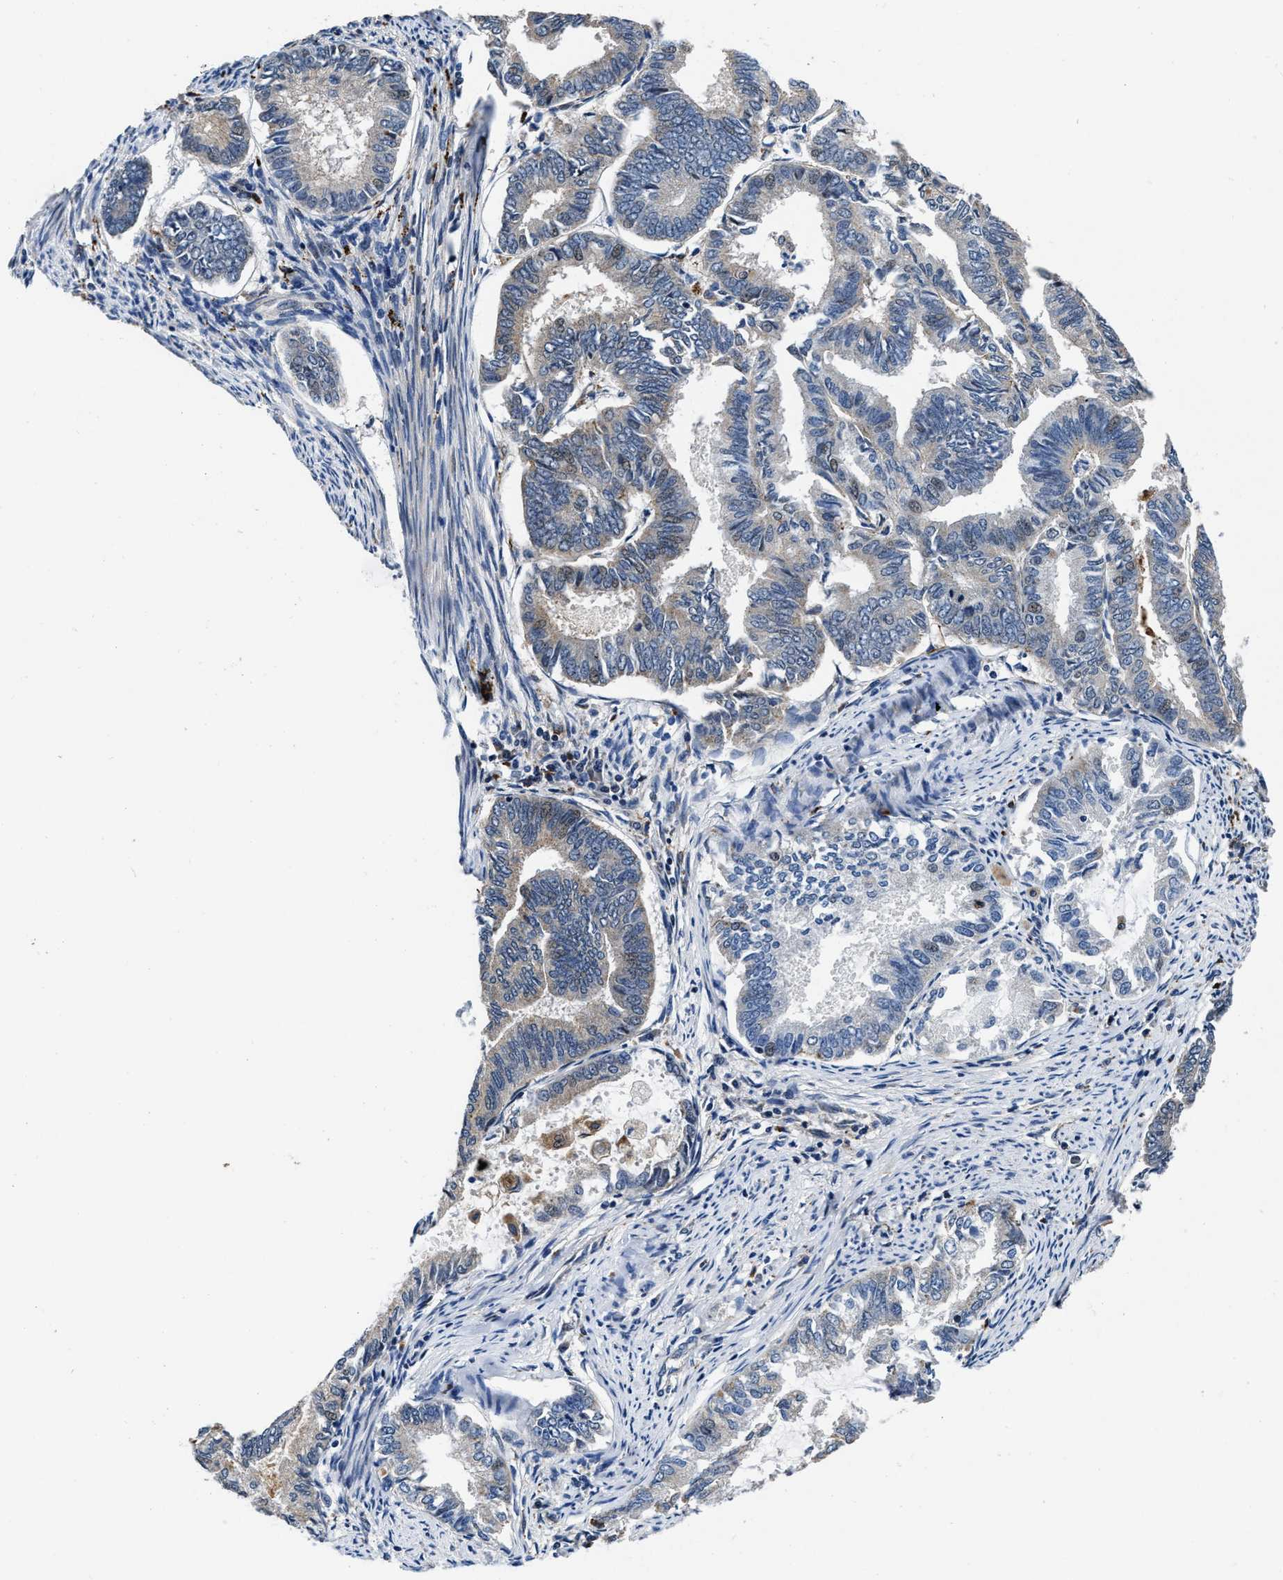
{"staining": {"intensity": "negative", "quantity": "none", "location": "none"}, "tissue": "endometrial cancer", "cell_type": "Tumor cells", "image_type": "cancer", "snomed": [{"axis": "morphology", "description": "Adenocarcinoma, NOS"}, {"axis": "topography", "description": "Endometrium"}], "caption": "Tumor cells show no significant protein positivity in endometrial adenocarcinoma.", "gene": "C2orf66", "patient": {"sex": "female", "age": 86}}